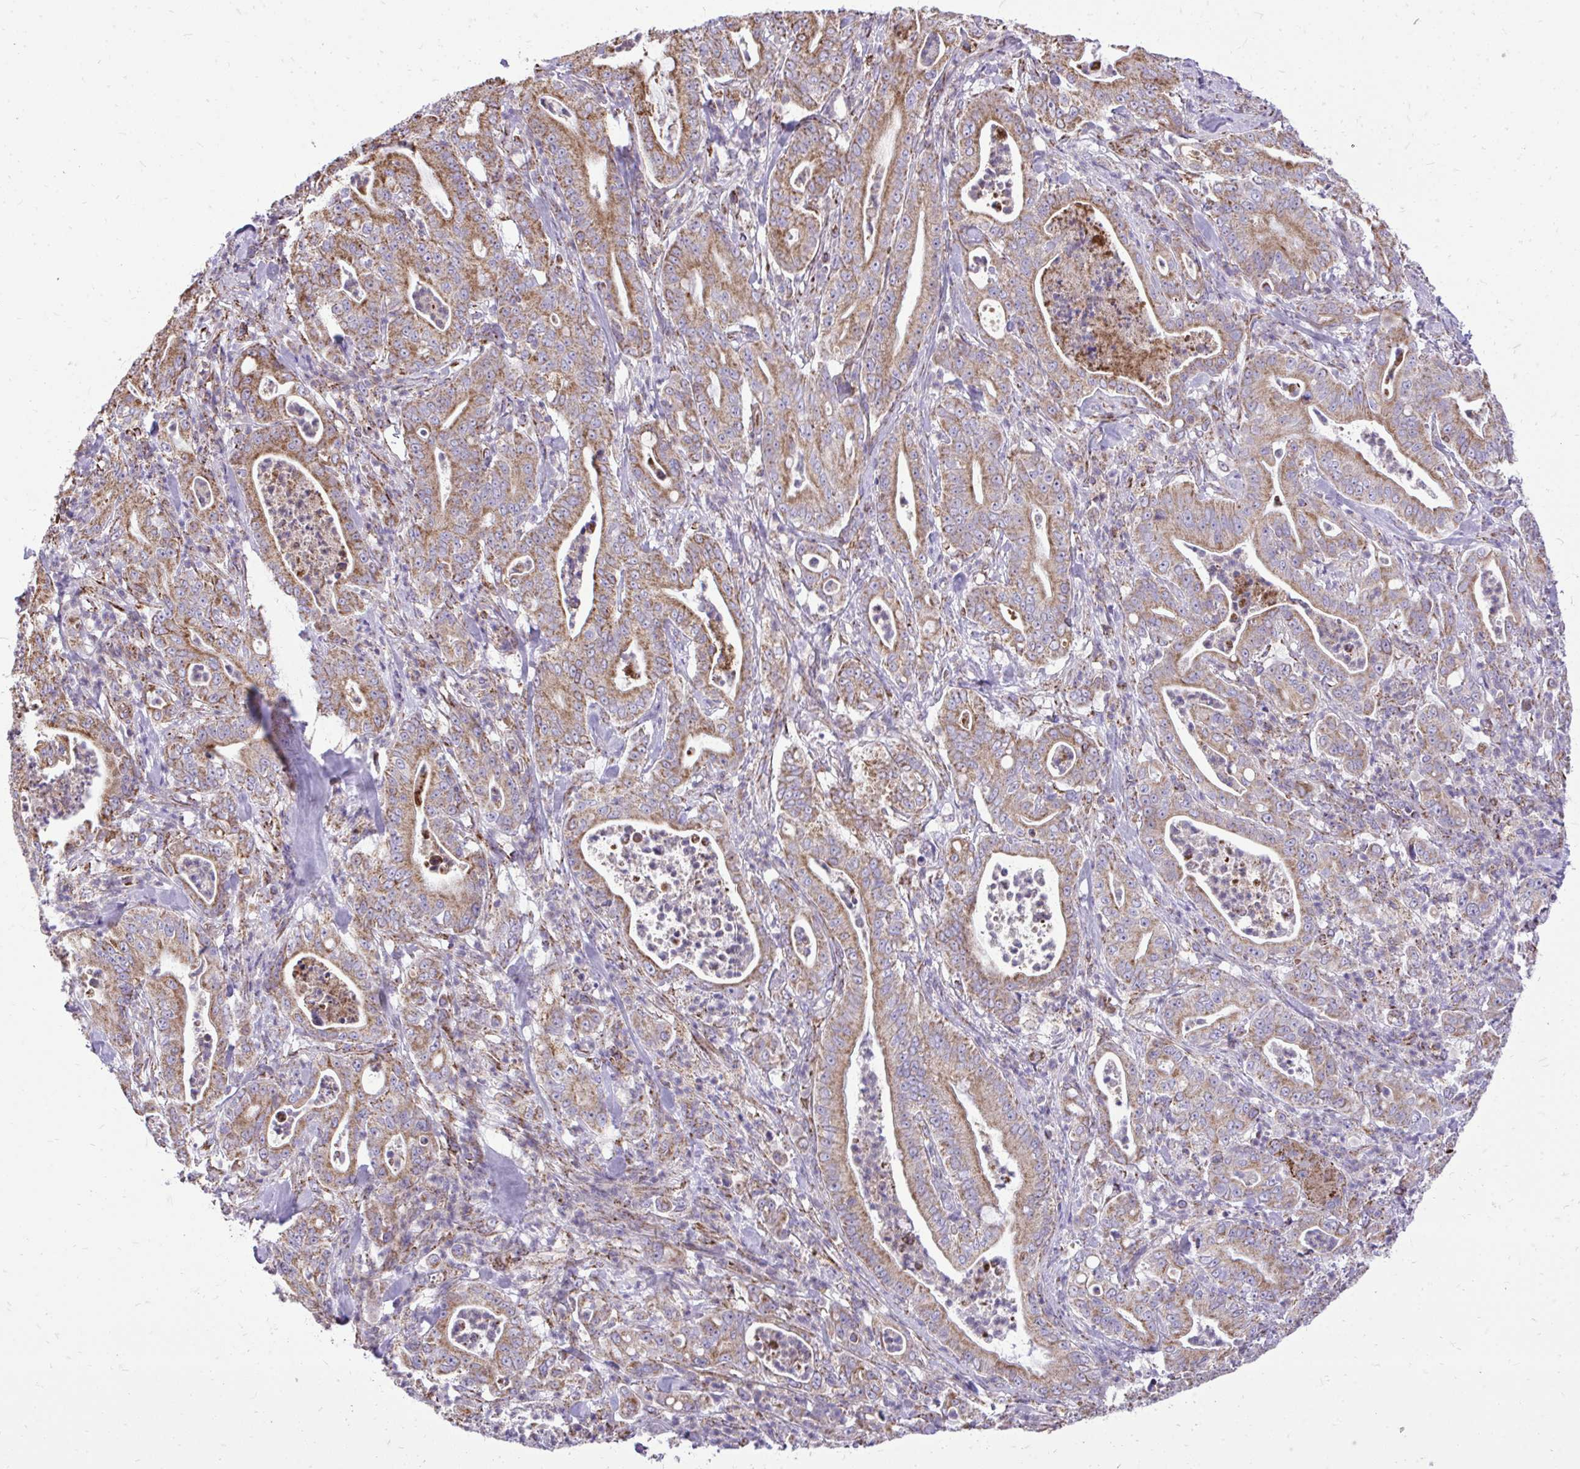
{"staining": {"intensity": "moderate", "quantity": ">75%", "location": "cytoplasmic/membranous"}, "tissue": "pancreatic cancer", "cell_type": "Tumor cells", "image_type": "cancer", "snomed": [{"axis": "morphology", "description": "Adenocarcinoma, NOS"}, {"axis": "topography", "description": "Pancreas"}], "caption": "Immunohistochemistry (DAB (3,3'-diaminobenzidine)) staining of pancreatic adenocarcinoma demonstrates moderate cytoplasmic/membranous protein staining in about >75% of tumor cells.", "gene": "UBE2C", "patient": {"sex": "male", "age": 71}}